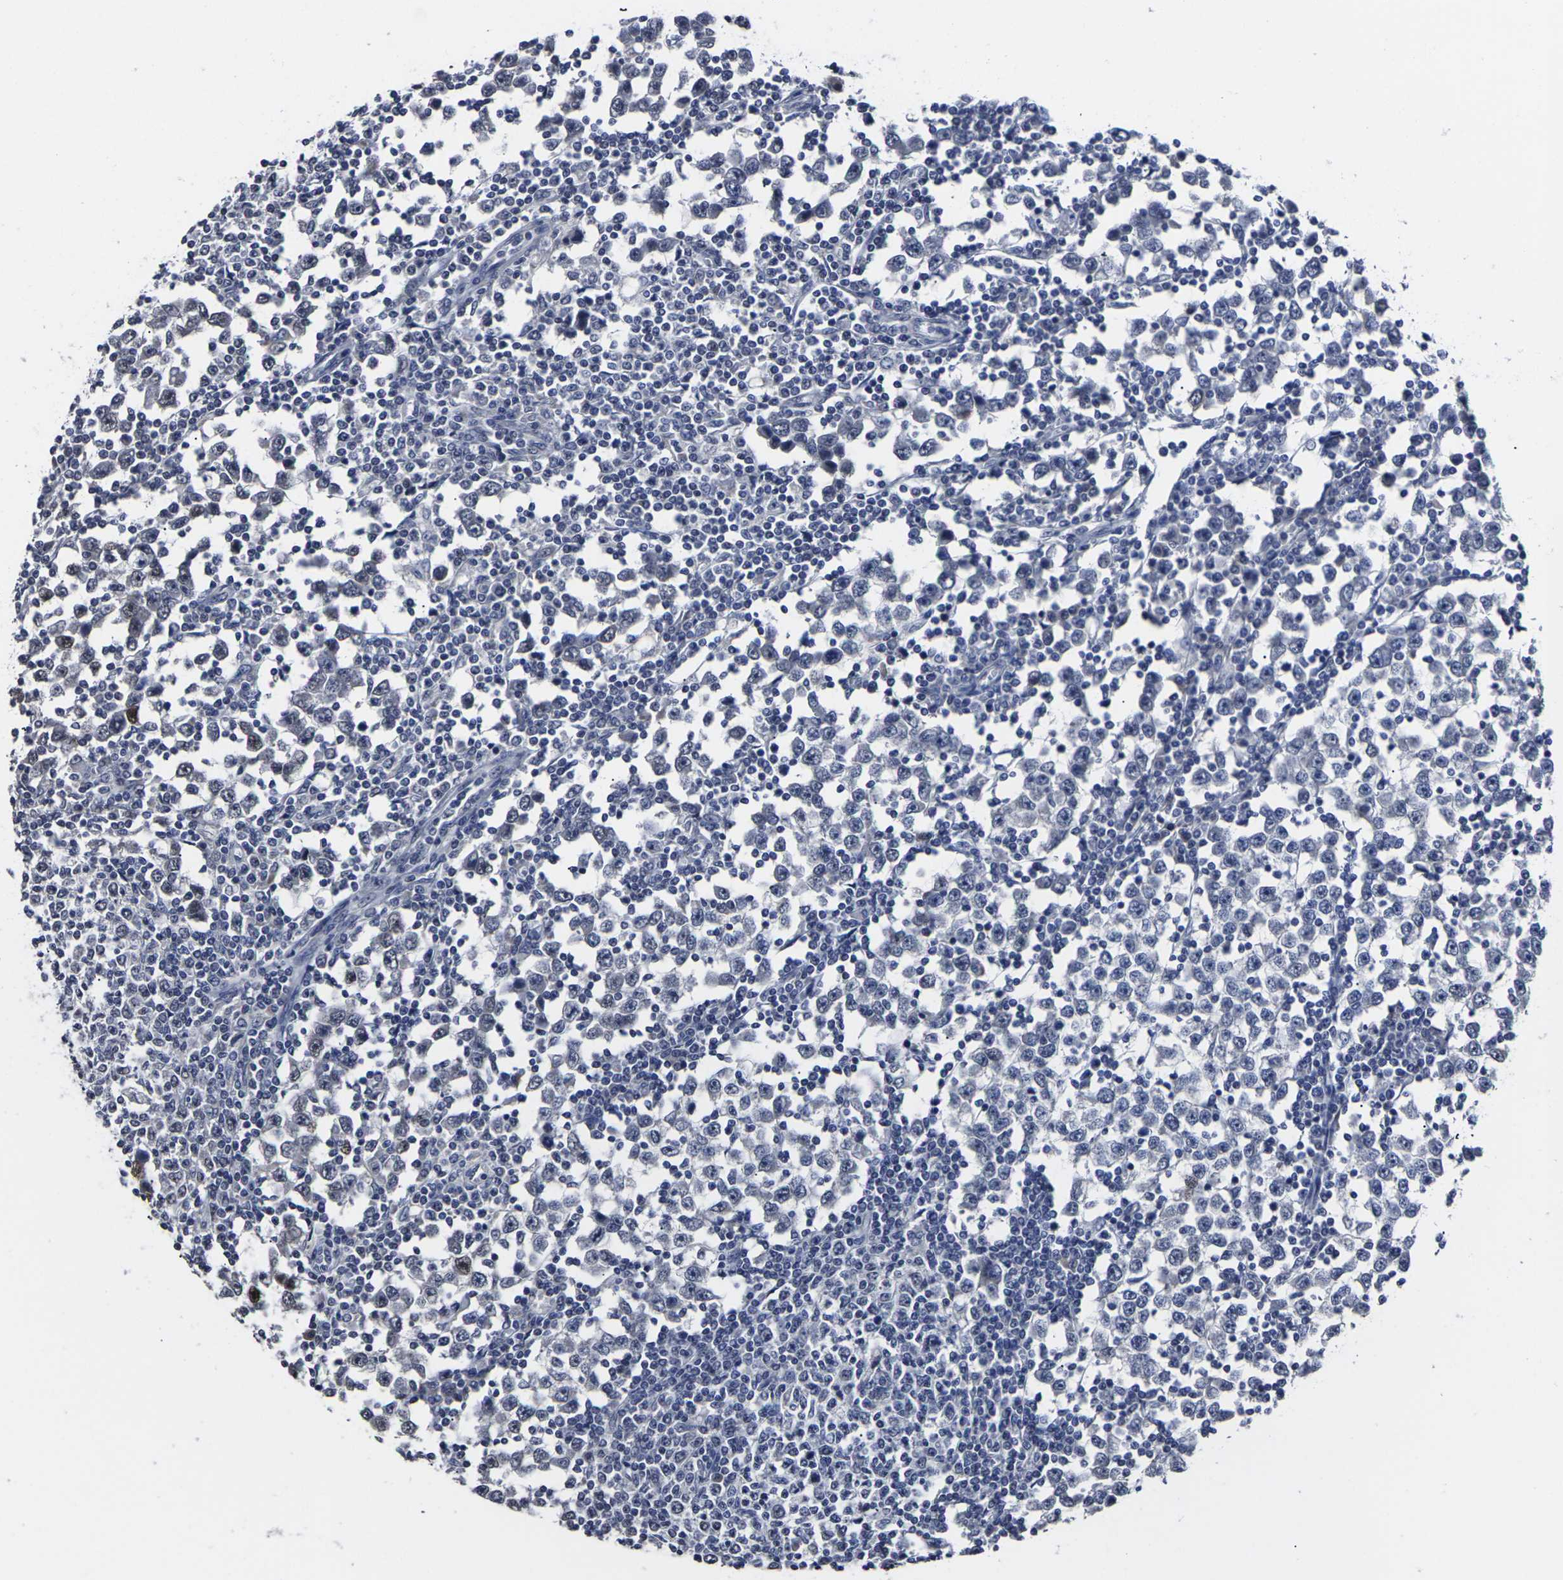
{"staining": {"intensity": "negative", "quantity": "none", "location": "none"}, "tissue": "testis cancer", "cell_type": "Tumor cells", "image_type": "cancer", "snomed": [{"axis": "morphology", "description": "Seminoma, NOS"}, {"axis": "topography", "description": "Testis"}], "caption": "DAB immunohistochemical staining of testis cancer reveals no significant staining in tumor cells.", "gene": "MSANTD4", "patient": {"sex": "male", "age": 65}}